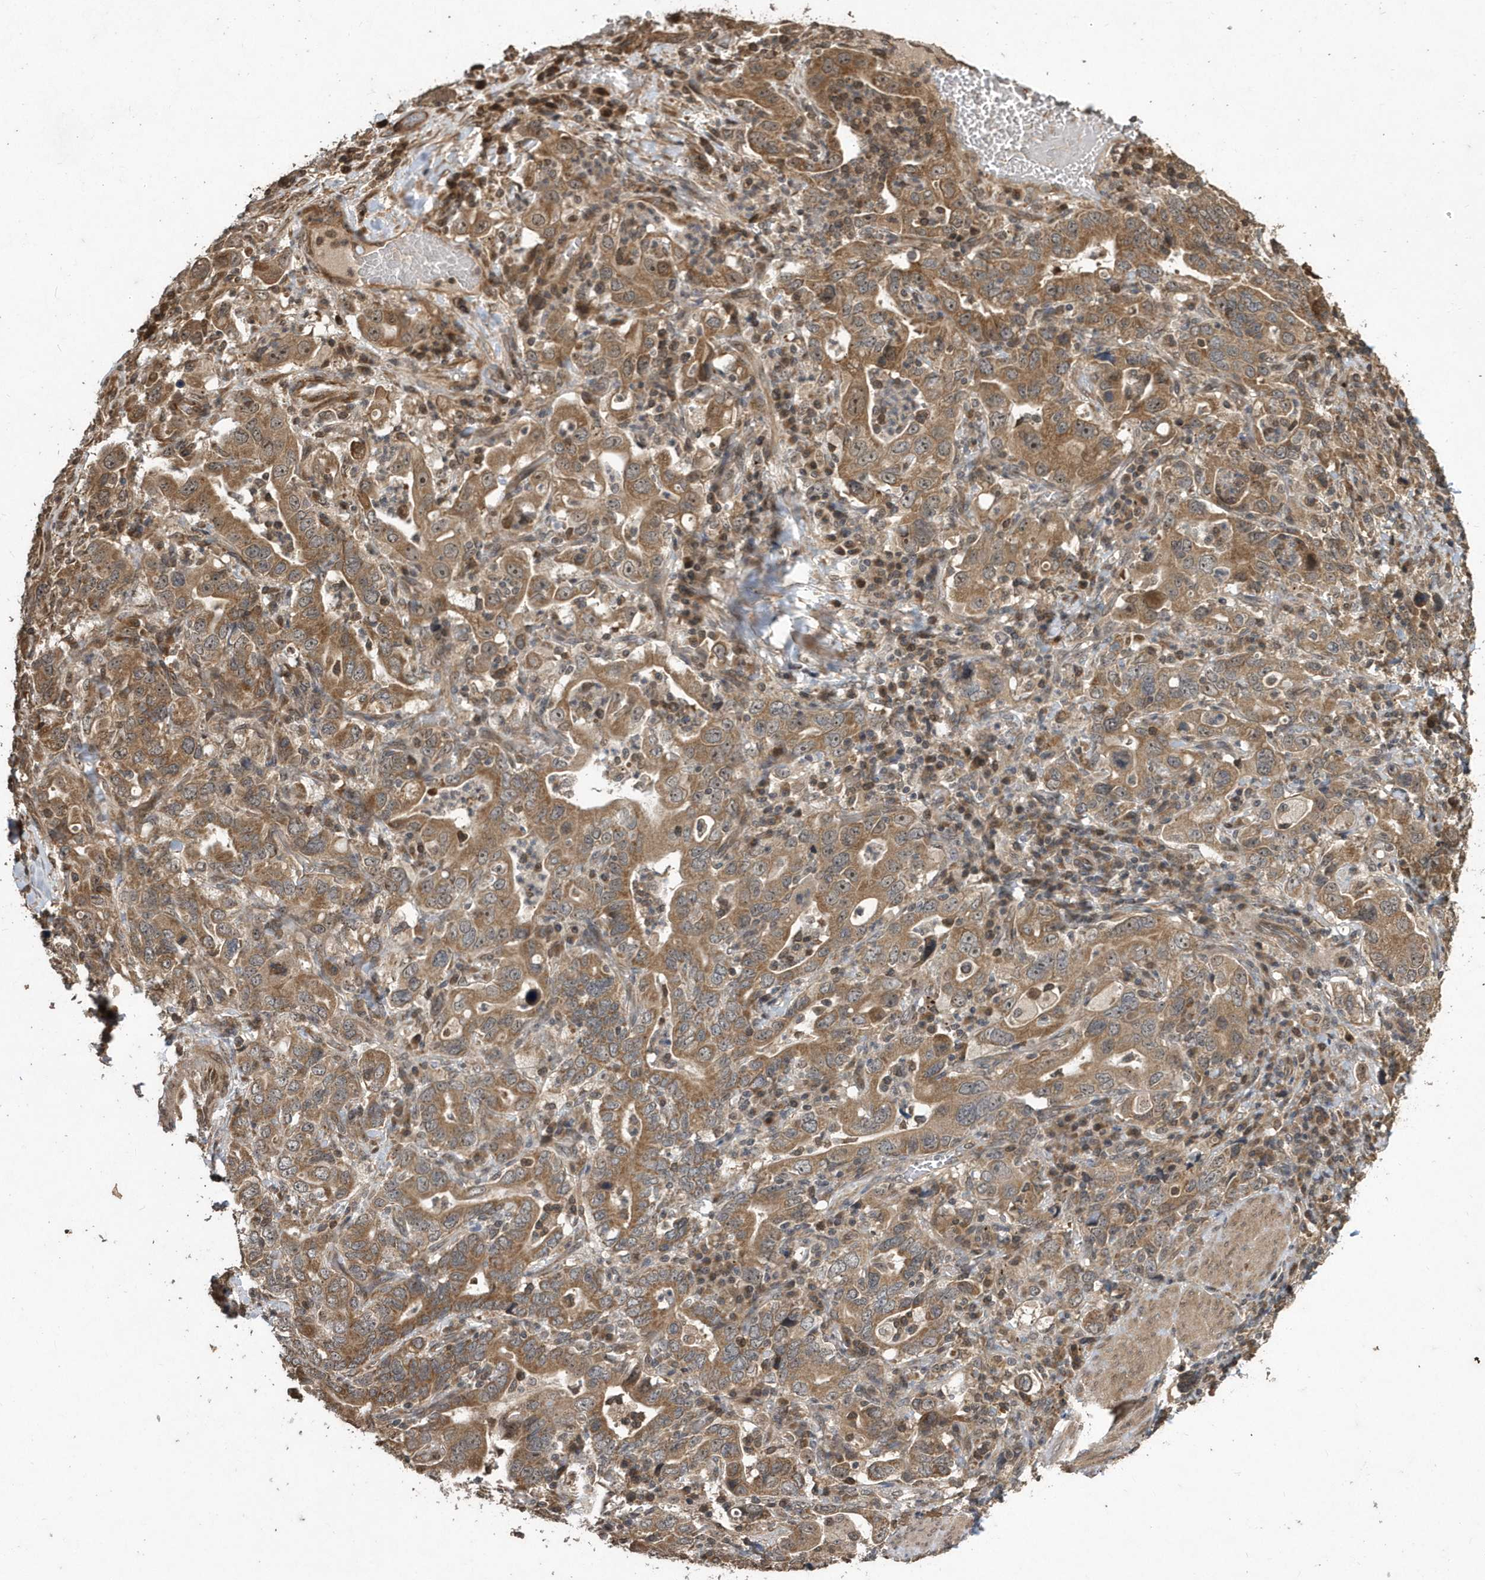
{"staining": {"intensity": "moderate", "quantity": ">75%", "location": "cytoplasmic/membranous"}, "tissue": "stomach cancer", "cell_type": "Tumor cells", "image_type": "cancer", "snomed": [{"axis": "morphology", "description": "Adenocarcinoma, NOS"}, {"axis": "topography", "description": "Stomach, upper"}], "caption": "This histopathology image demonstrates IHC staining of human stomach cancer, with medium moderate cytoplasmic/membranous expression in about >75% of tumor cells.", "gene": "WASHC5", "patient": {"sex": "male", "age": 62}}